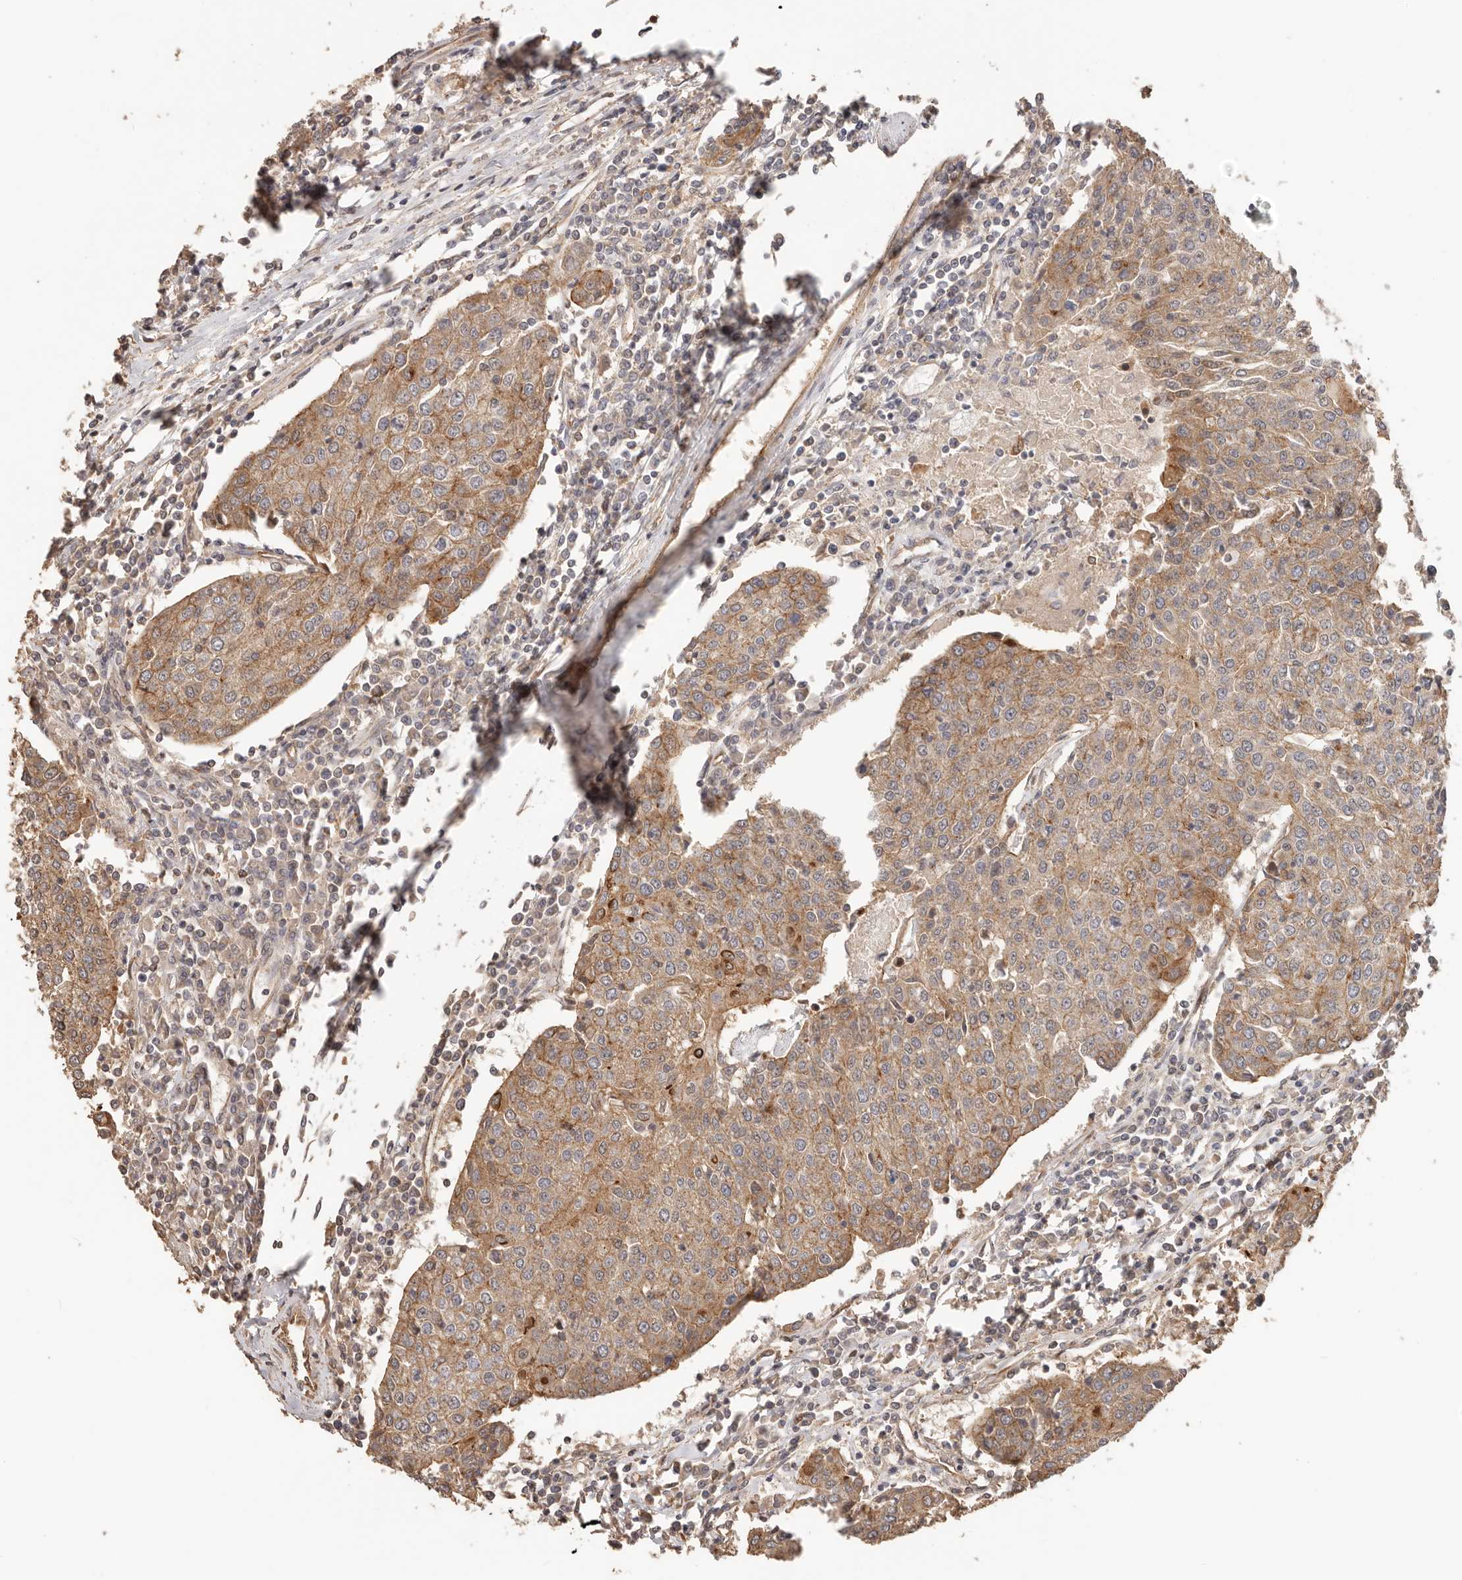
{"staining": {"intensity": "moderate", "quantity": ">75%", "location": "cytoplasmic/membranous"}, "tissue": "urothelial cancer", "cell_type": "Tumor cells", "image_type": "cancer", "snomed": [{"axis": "morphology", "description": "Urothelial carcinoma, High grade"}, {"axis": "topography", "description": "Urinary bladder"}], "caption": "Immunohistochemistry micrograph of neoplastic tissue: human high-grade urothelial carcinoma stained using IHC demonstrates medium levels of moderate protein expression localized specifically in the cytoplasmic/membranous of tumor cells, appearing as a cytoplasmic/membranous brown color.", "gene": "AFDN", "patient": {"sex": "female", "age": 85}}